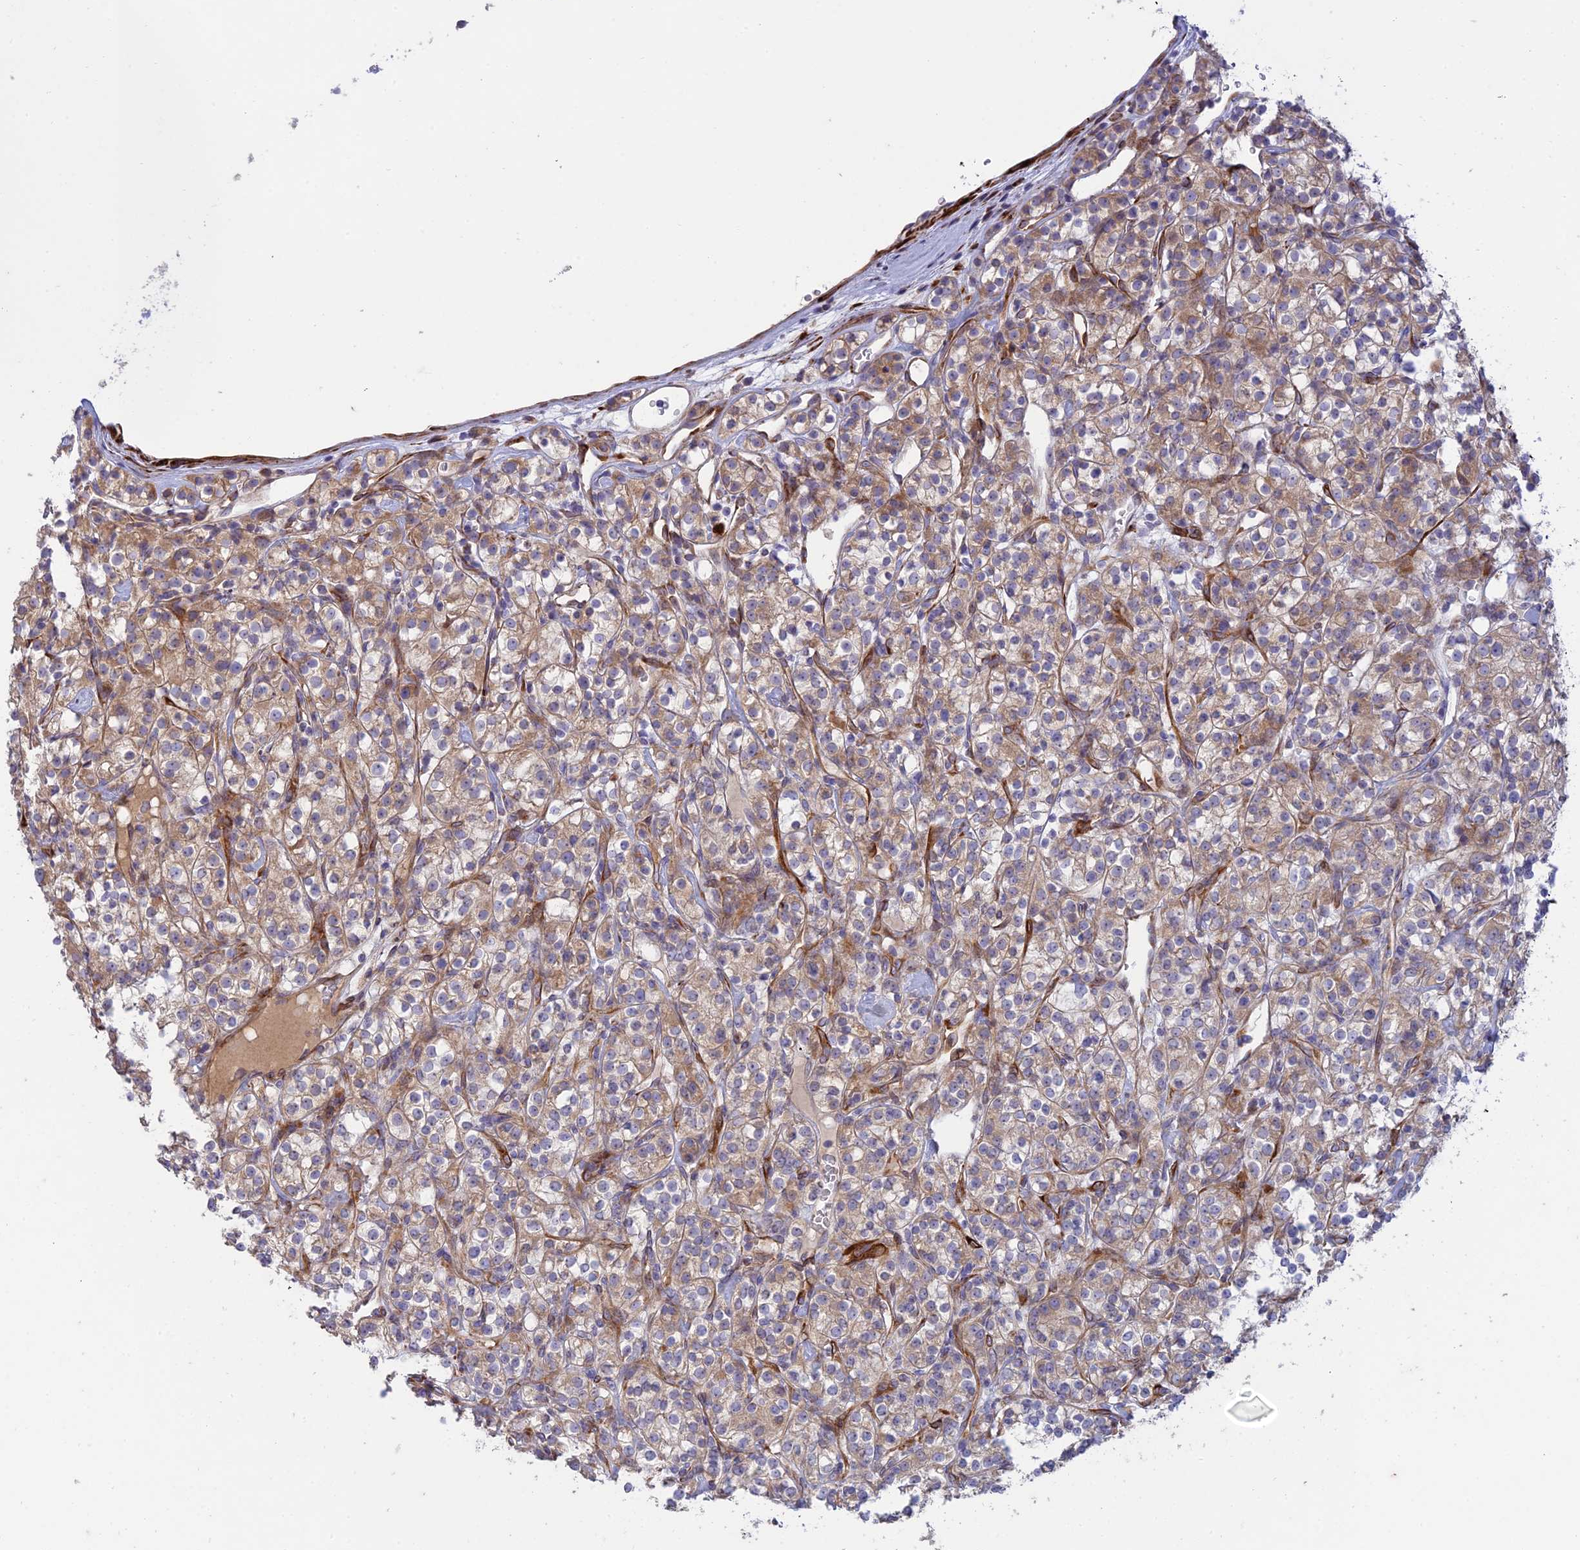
{"staining": {"intensity": "weak", "quantity": ">75%", "location": "cytoplasmic/membranous"}, "tissue": "renal cancer", "cell_type": "Tumor cells", "image_type": "cancer", "snomed": [{"axis": "morphology", "description": "Adenocarcinoma, NOS"}, {"axis": "topography", "description": "Kidney"}], "caption": "Tumor cells show low levels of weak cytoplasmic/membranous expression in approximately >75% of cells in human renal cancer (adenocarcinoma).", "gene": "RCN3", "patient": {"sex": "male", "age": 77}}